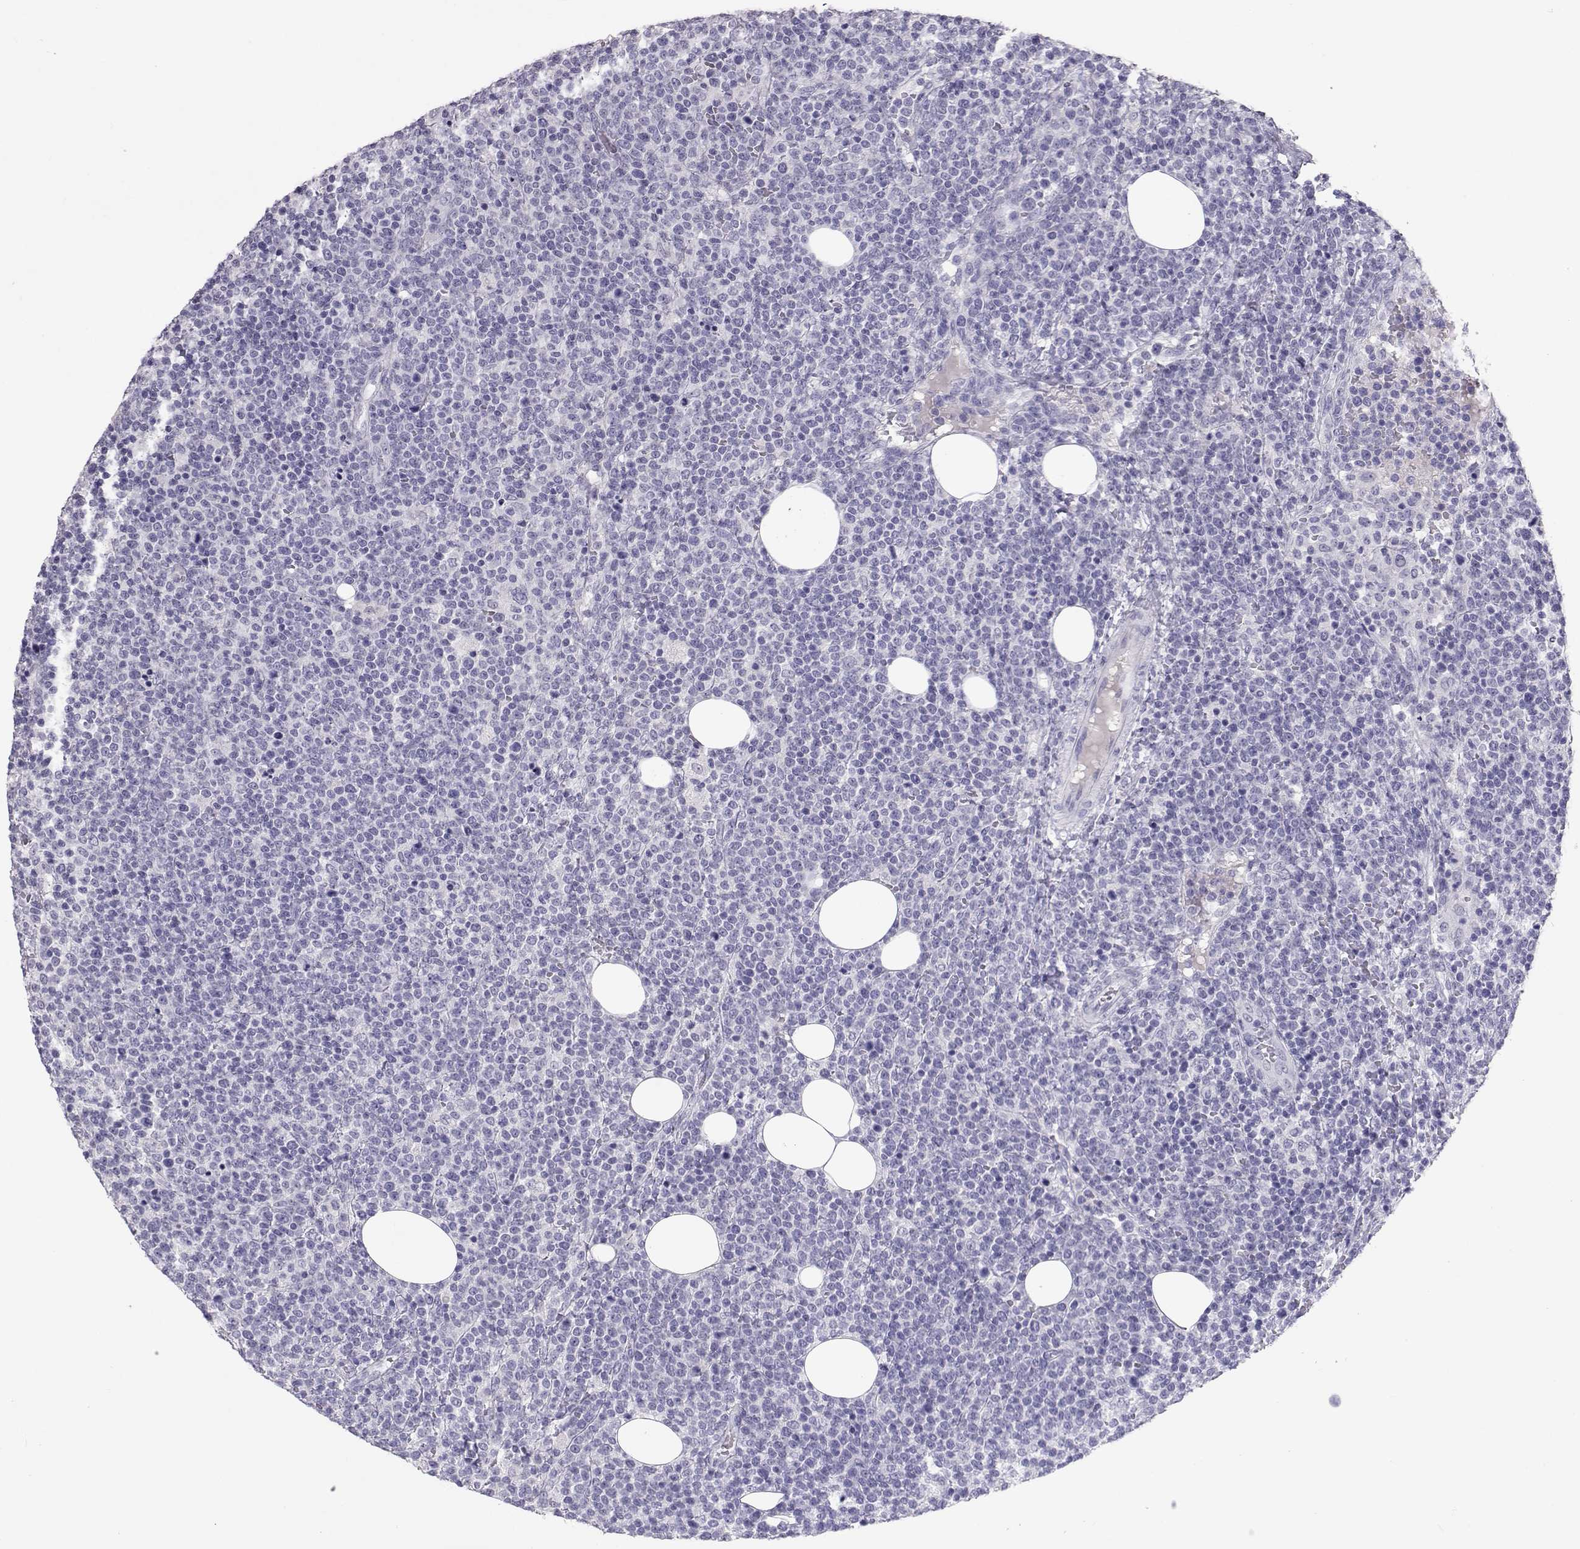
{"staining": {"intensity": "negative", "quantity": "none", "location": "none"}, "tissue": "lymphoma", "cell_type": "Tumor cells", "image_type": "cancer", "snomed": [{"axis": "morphology", "description": "Malignant lymphoma, non-Hodgkin's type, High grade"}, {"axis": "topography", "description": "Lymph node"}], "caption": "This micrograph is of lymphoma stained with immunohistochemistry to label a protein in brown with the nuclei are counter-stained blue. There is no expression in tumor cells. (Stains: DAB (3,3'-diaminobenzidine) immunohistochemistry (IHC) with hematoxylin counter stain, Microscopy: brightfield microscopy at high magnification).", "gene": "PMCH", "patient": {"sex": "male", "age": 61}}